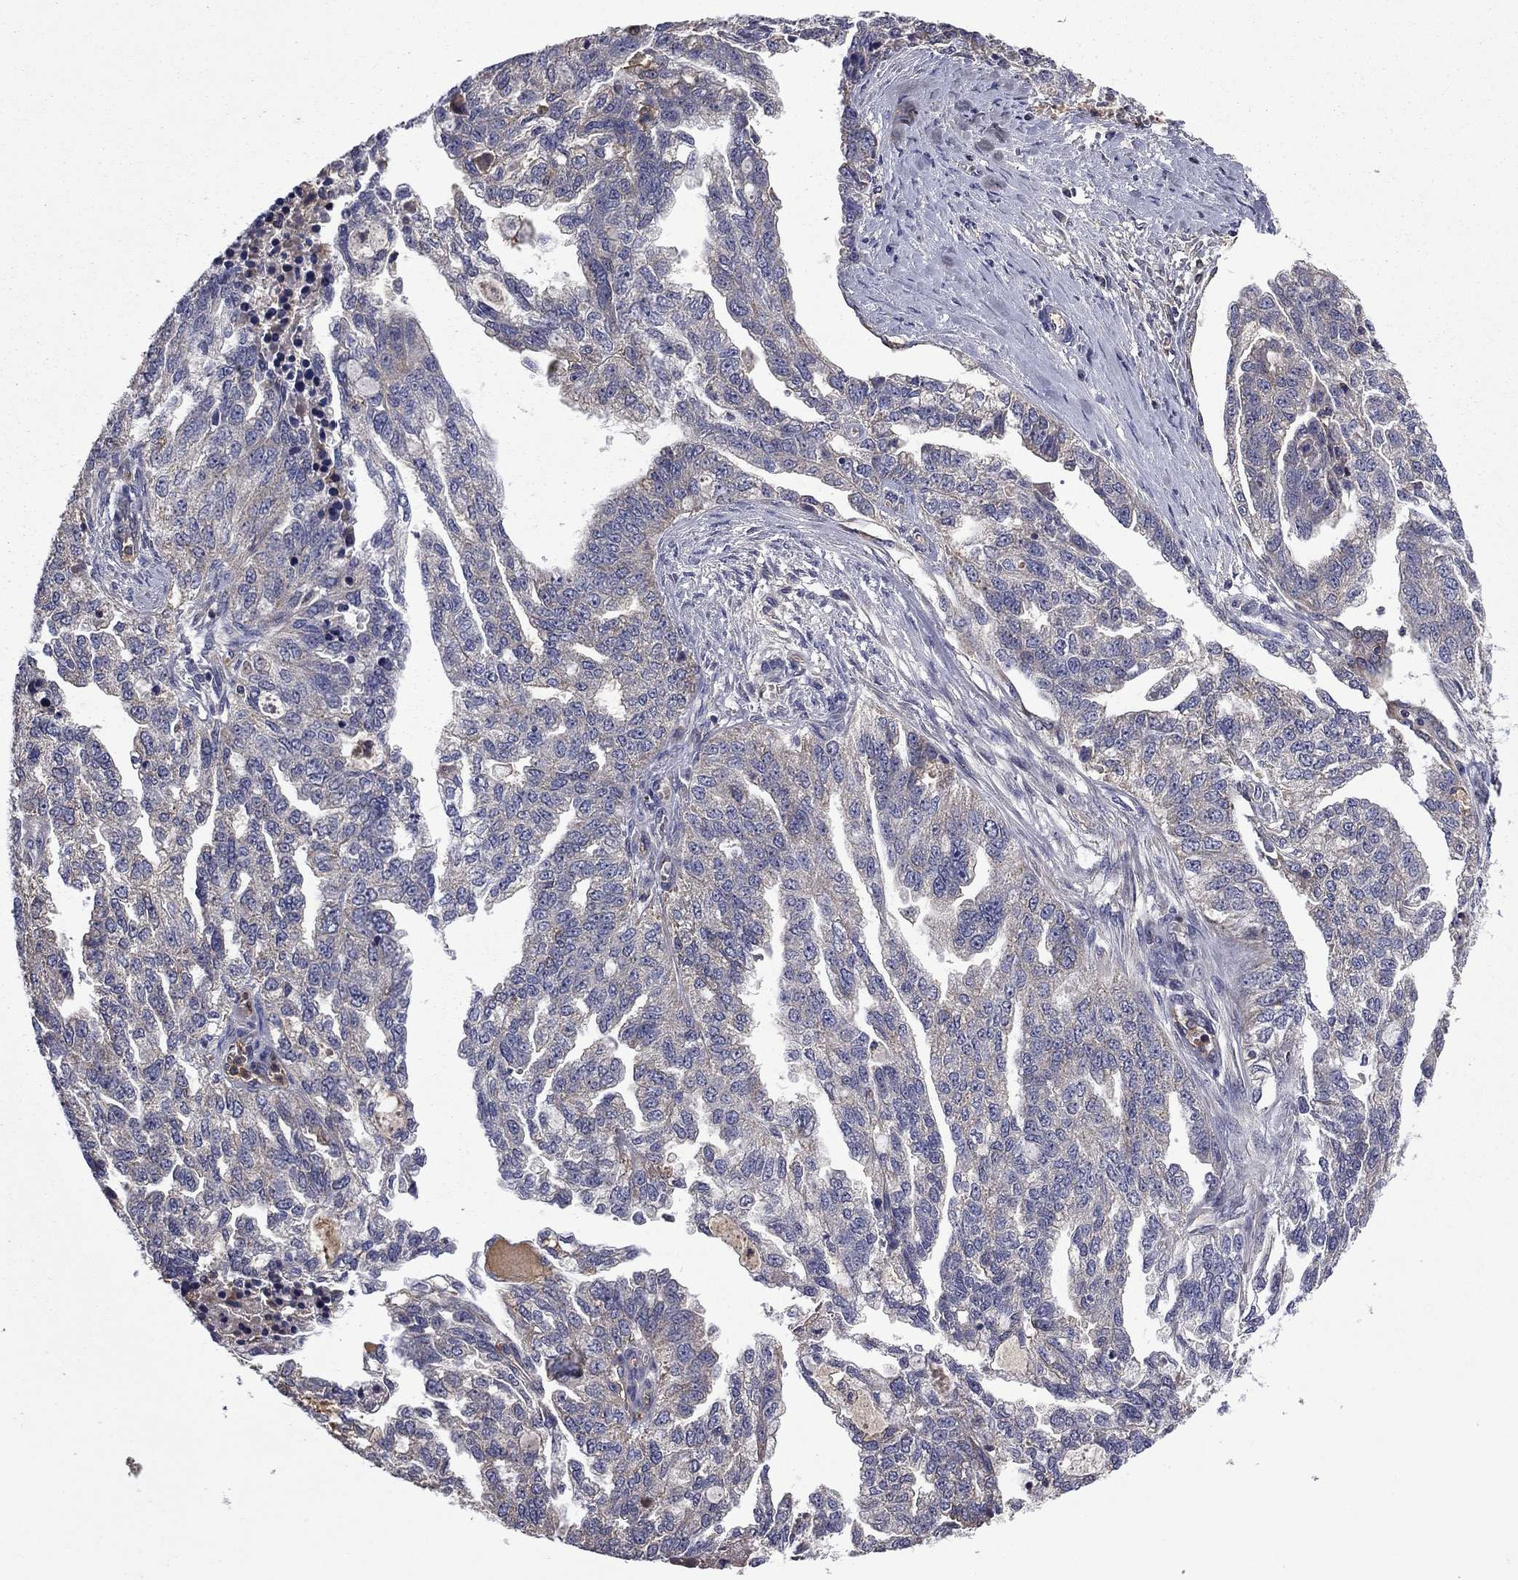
{"staining": {"intensity": "negative", "quantity": "none", "location": "none"}, "tissue": "ovarian cancer", "cell_type": "Tumor cells", "image_type": "cancer", "snomed": [{"axis": "morphology", "description": "Cystadenocarcinoma, serous, NOS"}, {"axis": "topography", "description": "Ovary"}], "caption": "High power microscopy histopathology image of an IHC image of serous cystadenocarcinoma (ovarian), revealing no significant expression in tumor cells.", "gene": "CEACAM7", "patient": {"sex": "female", "age": 51}}